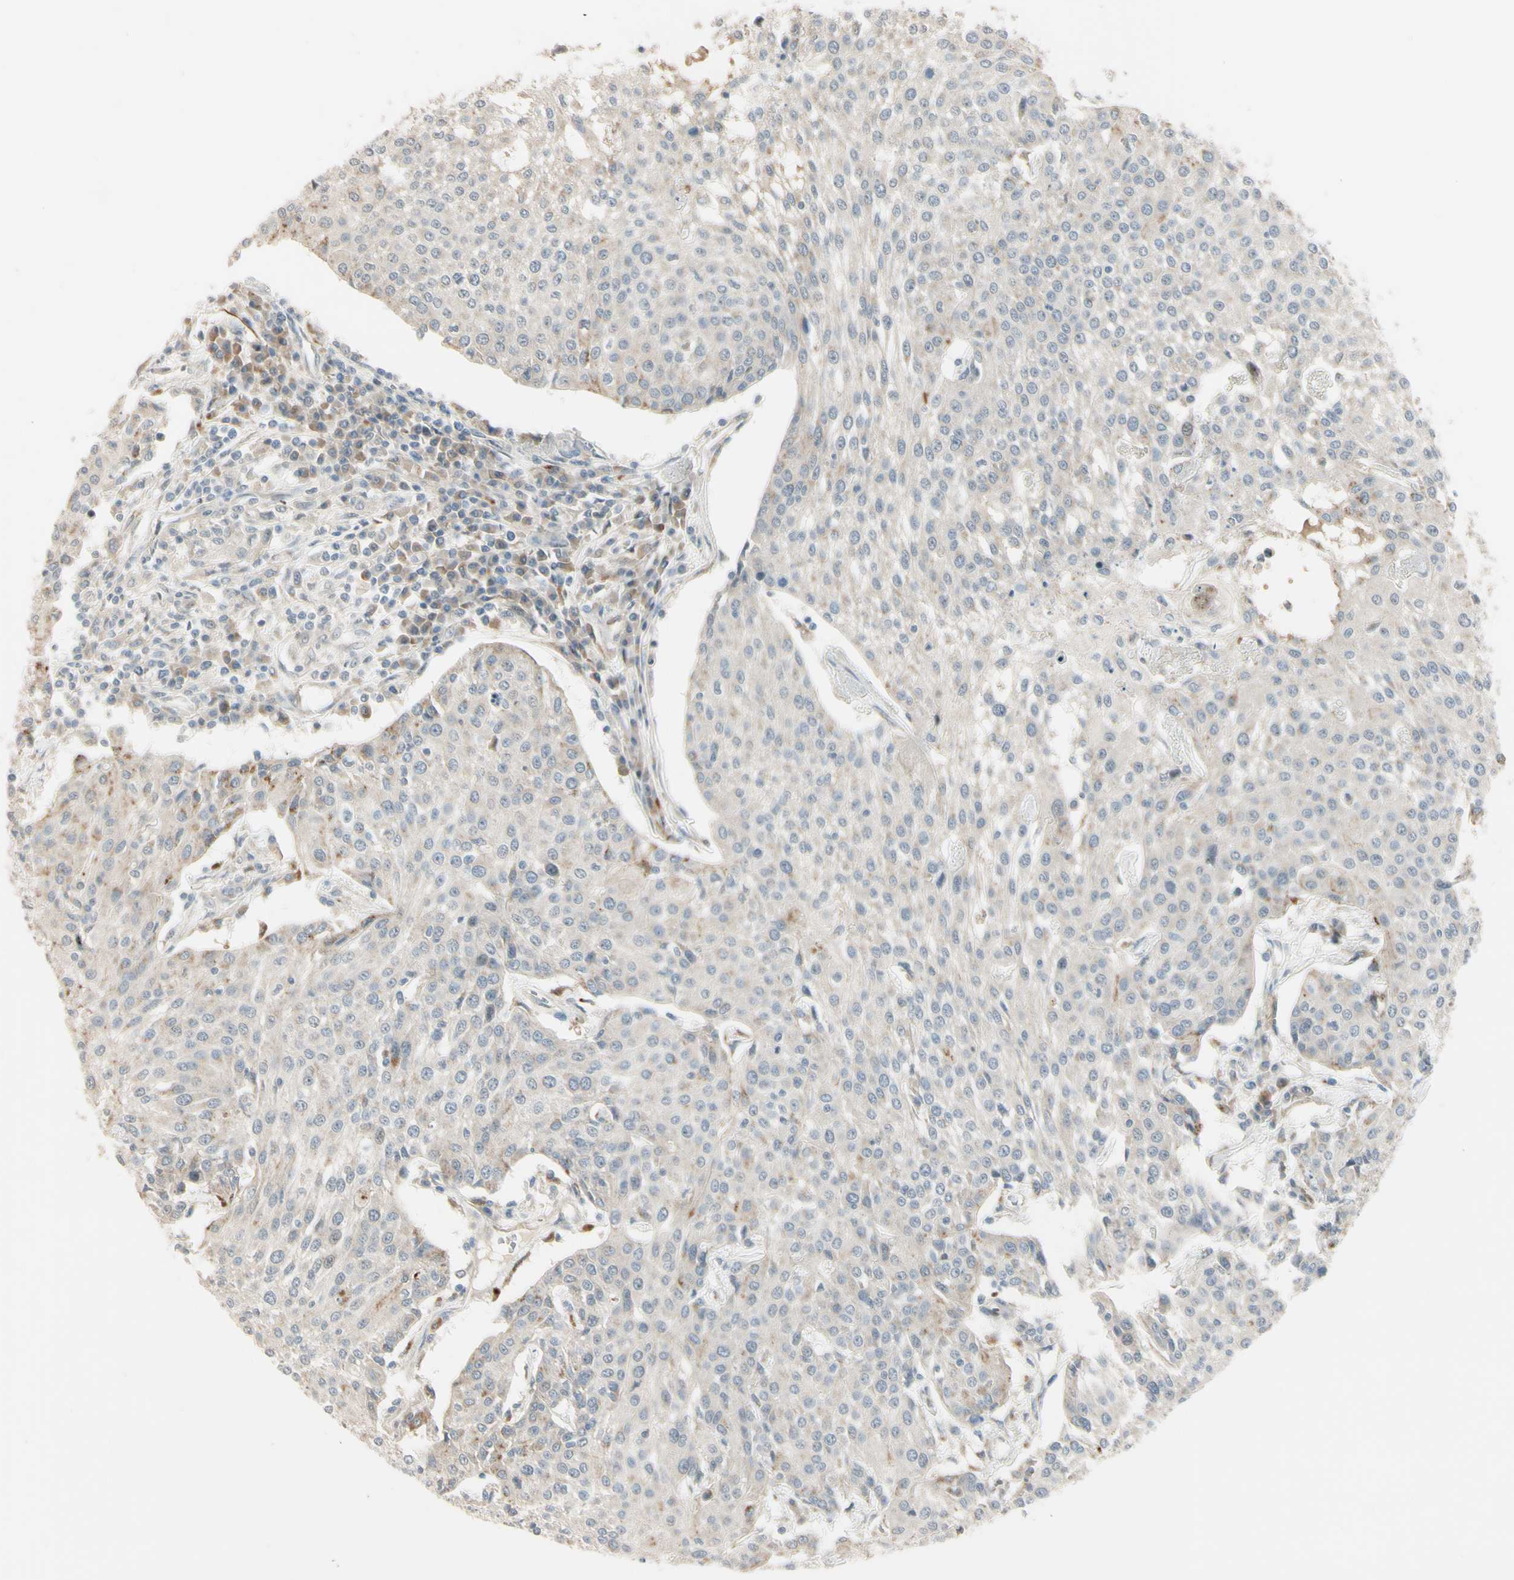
{"staining": {"intensity": "weak", "quantity": "<25%", "location": "cytoplasmic/membranous"}, "tissue": "urothelial cancer", "cell_type": "Tumor cells", "image_type": "cancer", "snomed": [{"axis": "morphology", "description": "Urothelial carcinoma, High grade"}, {"axis": "topography", "description": "Urinary bladder"}], "caption": "This is an IHC photomicrograph of high-grade urothelial carcinoma. There is no staining in tumor cells.", "gene": "NDFIP1", "patient": {"sex": "female", "age": 85}}